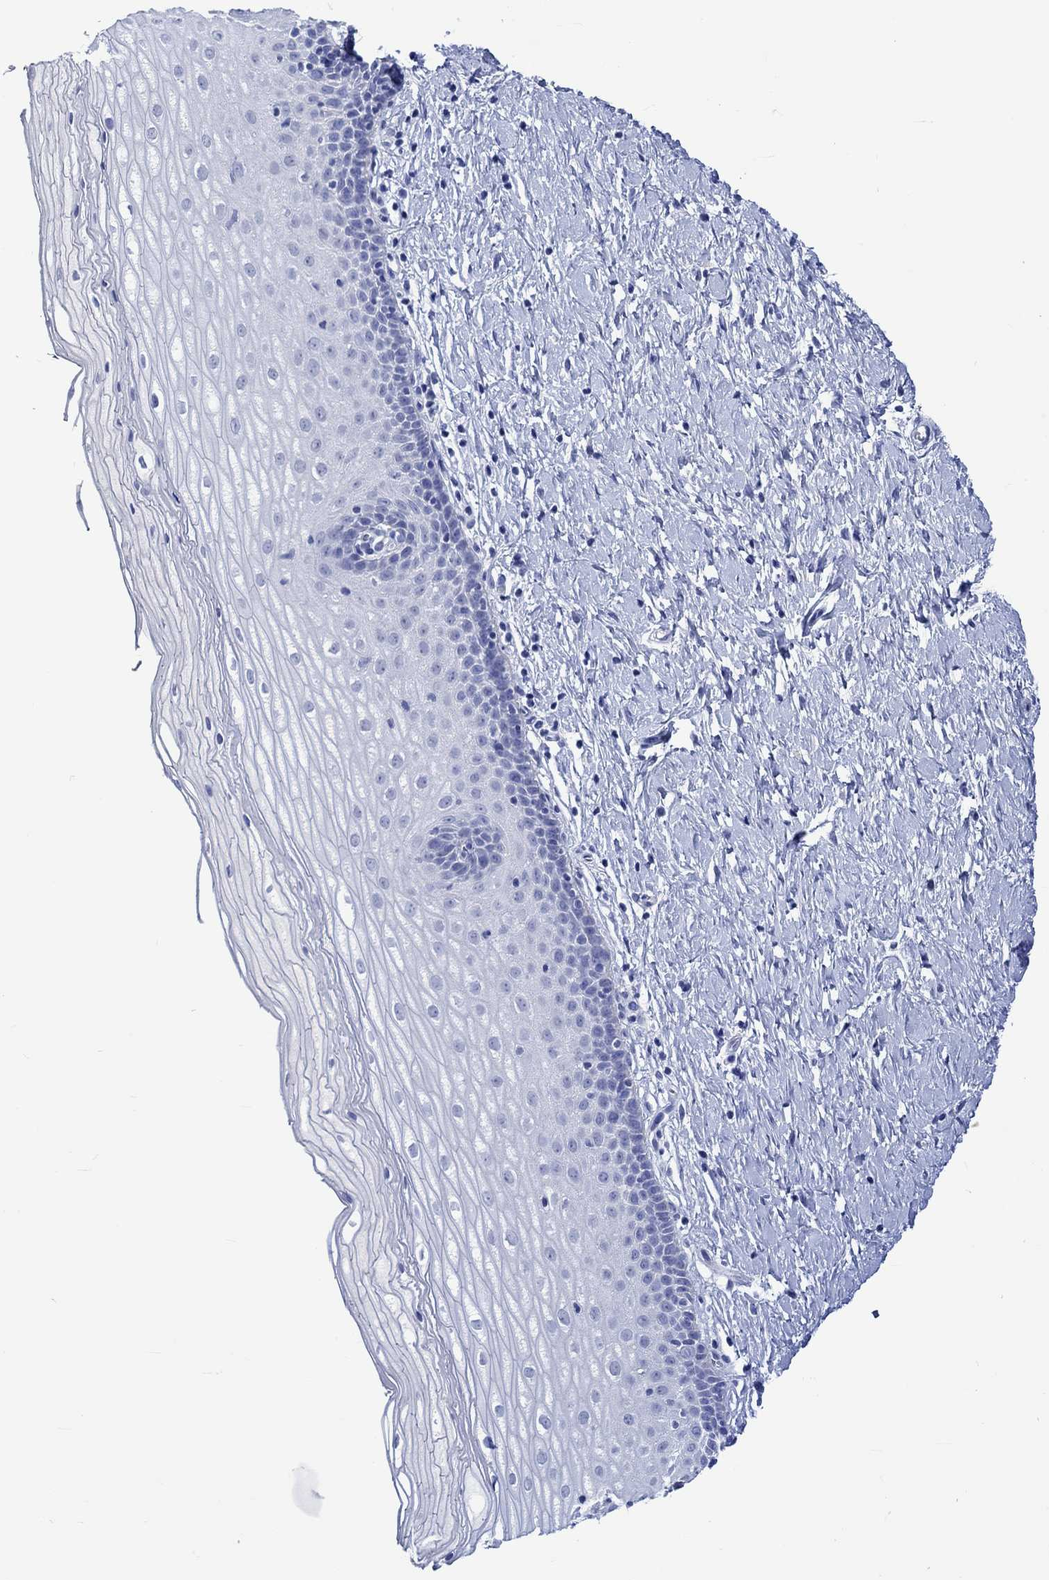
{"staining": {"intensity": "negative", "quantity": "none", "location": "none"}, "tissue": "cervix", "cell_type": "Glandular cells", "image_type": "normal", "snomed": [{"axis": "morphology", "description": "Normal tissue, NOS"}, {"axis": "topography", "description": "Cervix"}], "caption": "The micrograph displays no staining of glandular cells in unremarkable cervix.", "gene": "KLHL33", "patient": {"sex": "female", "age": 37}}